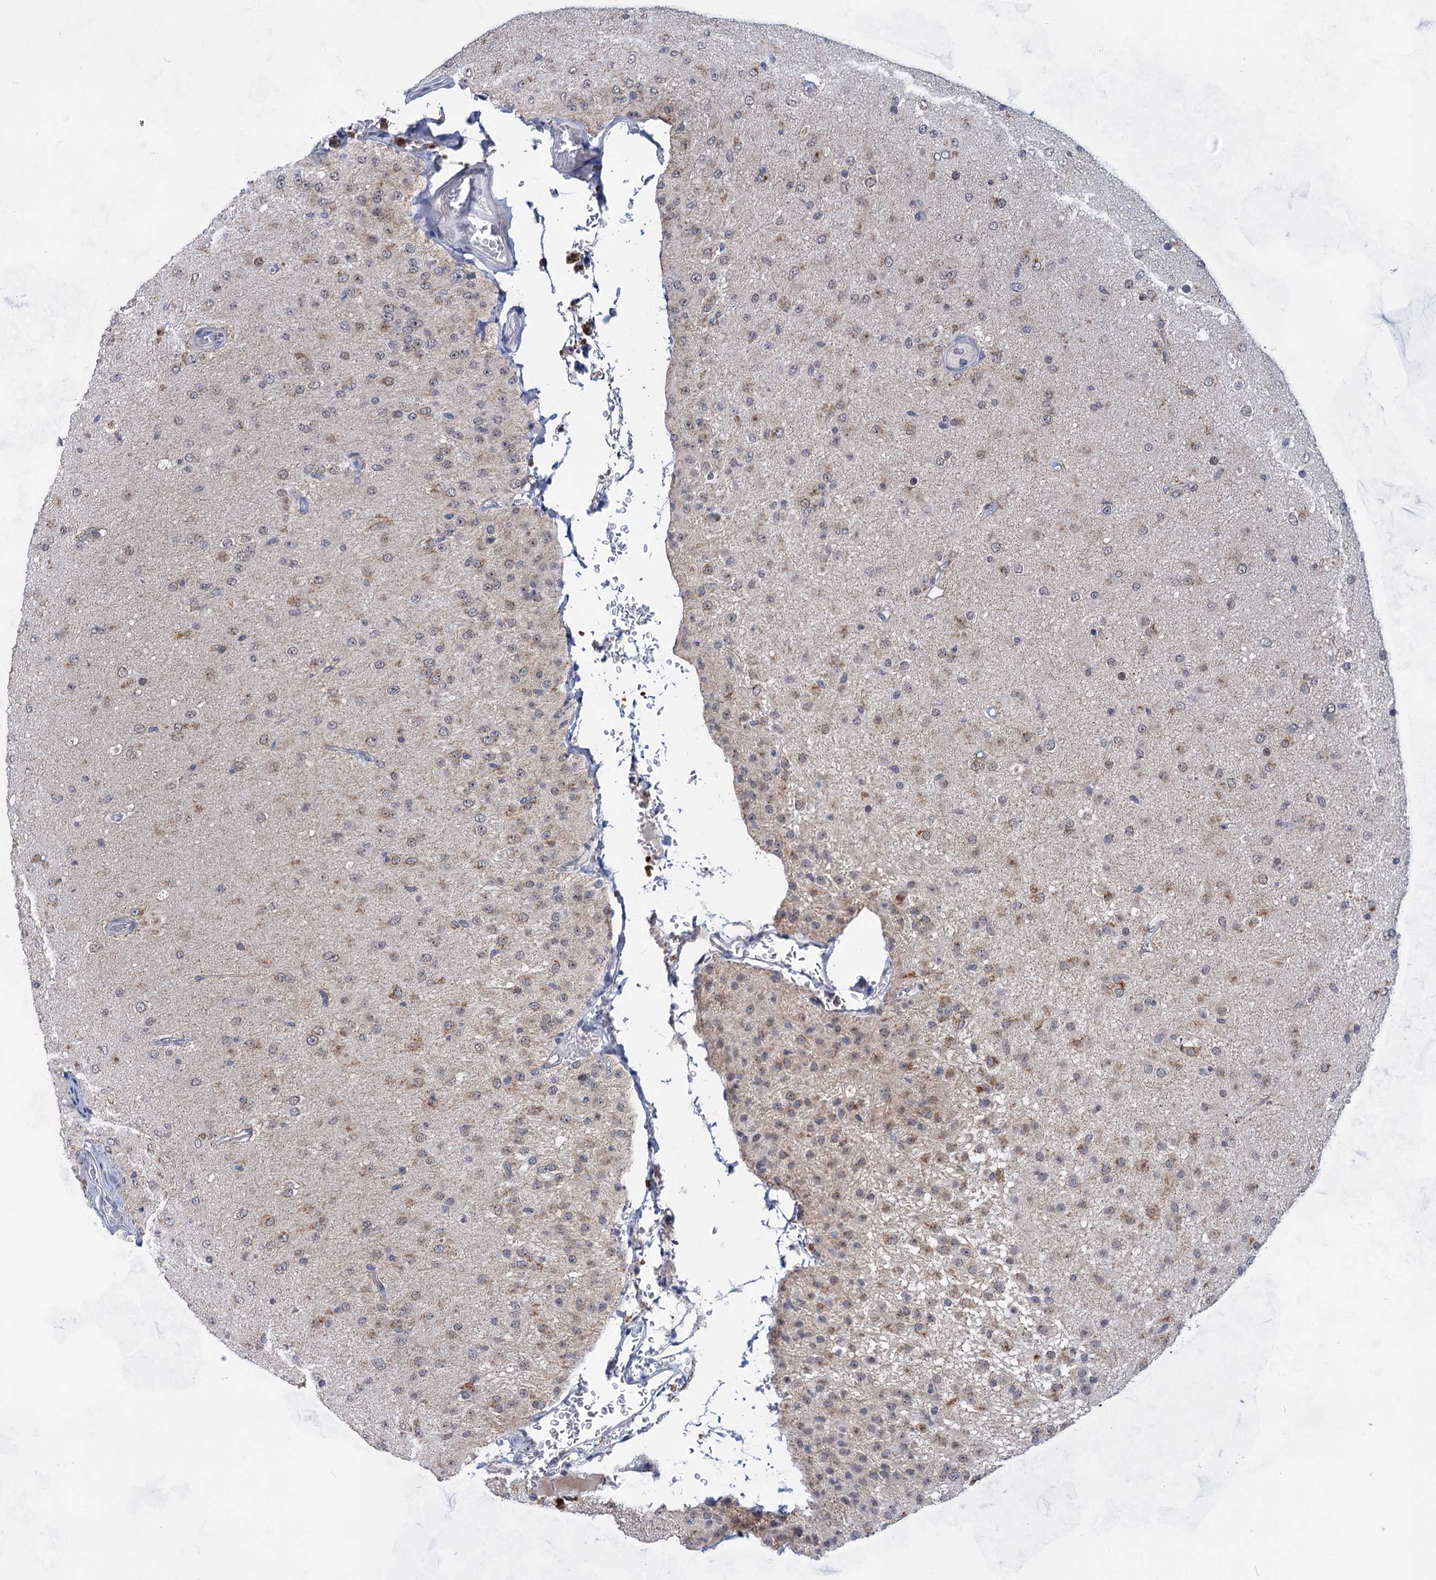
{"staining": {"intensity": "moderate", "quantity": "25%-75%", "location": "cytoplasmic/membranous"}, "tissue": "glioma", "cell_type": "Tumor cells", "image_type": "cancer", "snomed": [{"axis": "morphology", "description": "Glioma, malignant, Low grade"}, {"axis": "topography", "description": "Brain"}], "caption": "Immunohistochemical staining of glioma reveals medium levels of moderate cytoplasmic/membranous protein expression in about 25%-75% of tumor cells.", "gene": "TTC17", "patient": {"sex": "male", "age": 65}}